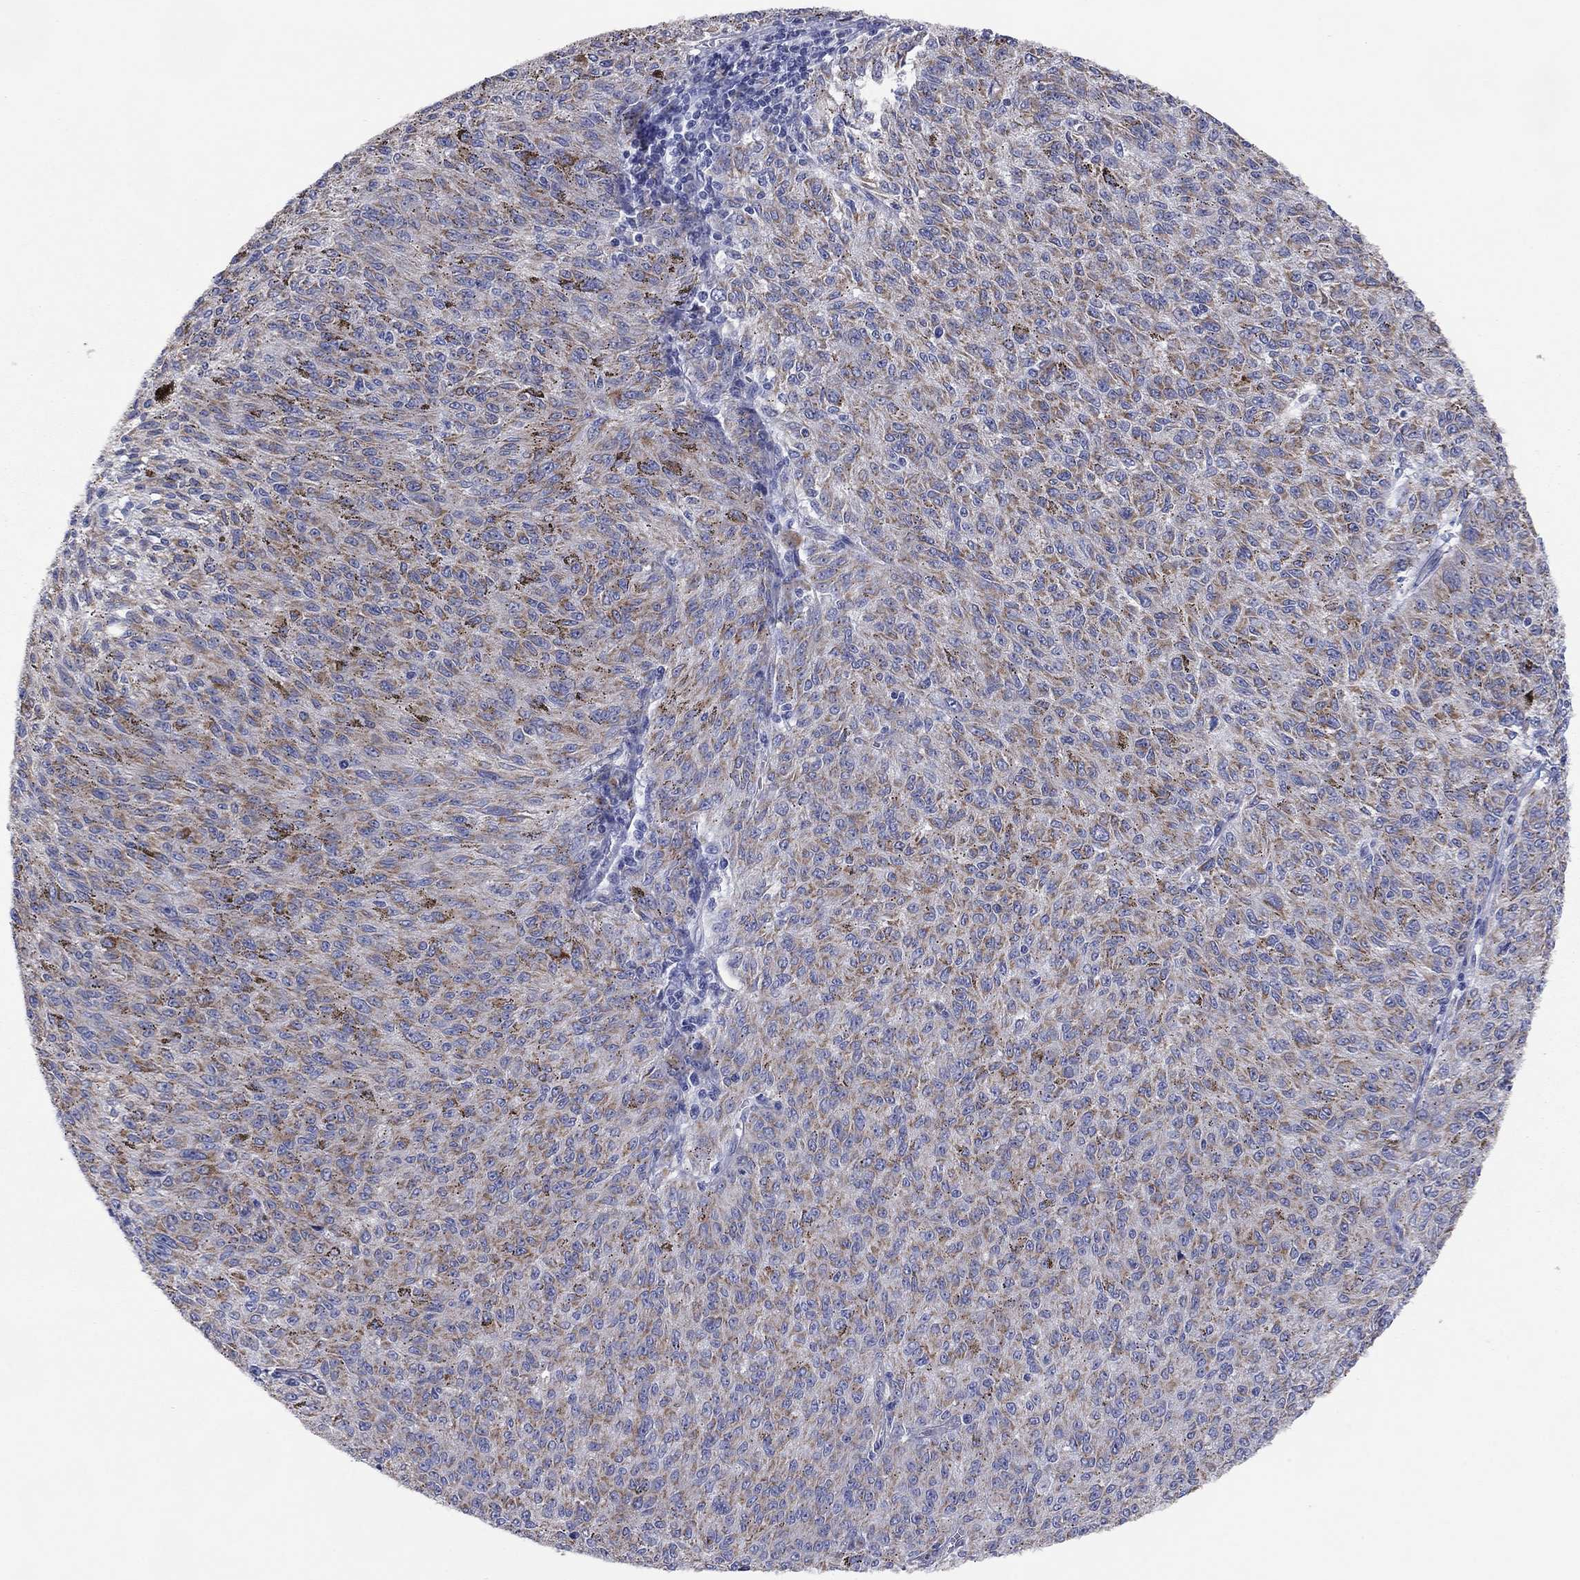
{"staining": {"intensity": "moderate", "quantity": "25%-75%", "location": "cytoplasmic/membranous"}, "tissue": "melanoma", "cell_type": "Tumor cells", "image_type": "cancer", "snomed": [{"axis": "morphology", "description": "Malignant melanoma, NOS"}, {"axis": "topography", "description": "Skin"}], "caption": "Immunohistochemical staining of human malignant melanoma reveals medium levels of moderate cytoplasmic/membranous staining in approximately 25%-75% of tumor cells.", "gene": "MGST3", "patient": {"sex": "female", "age": 72}}